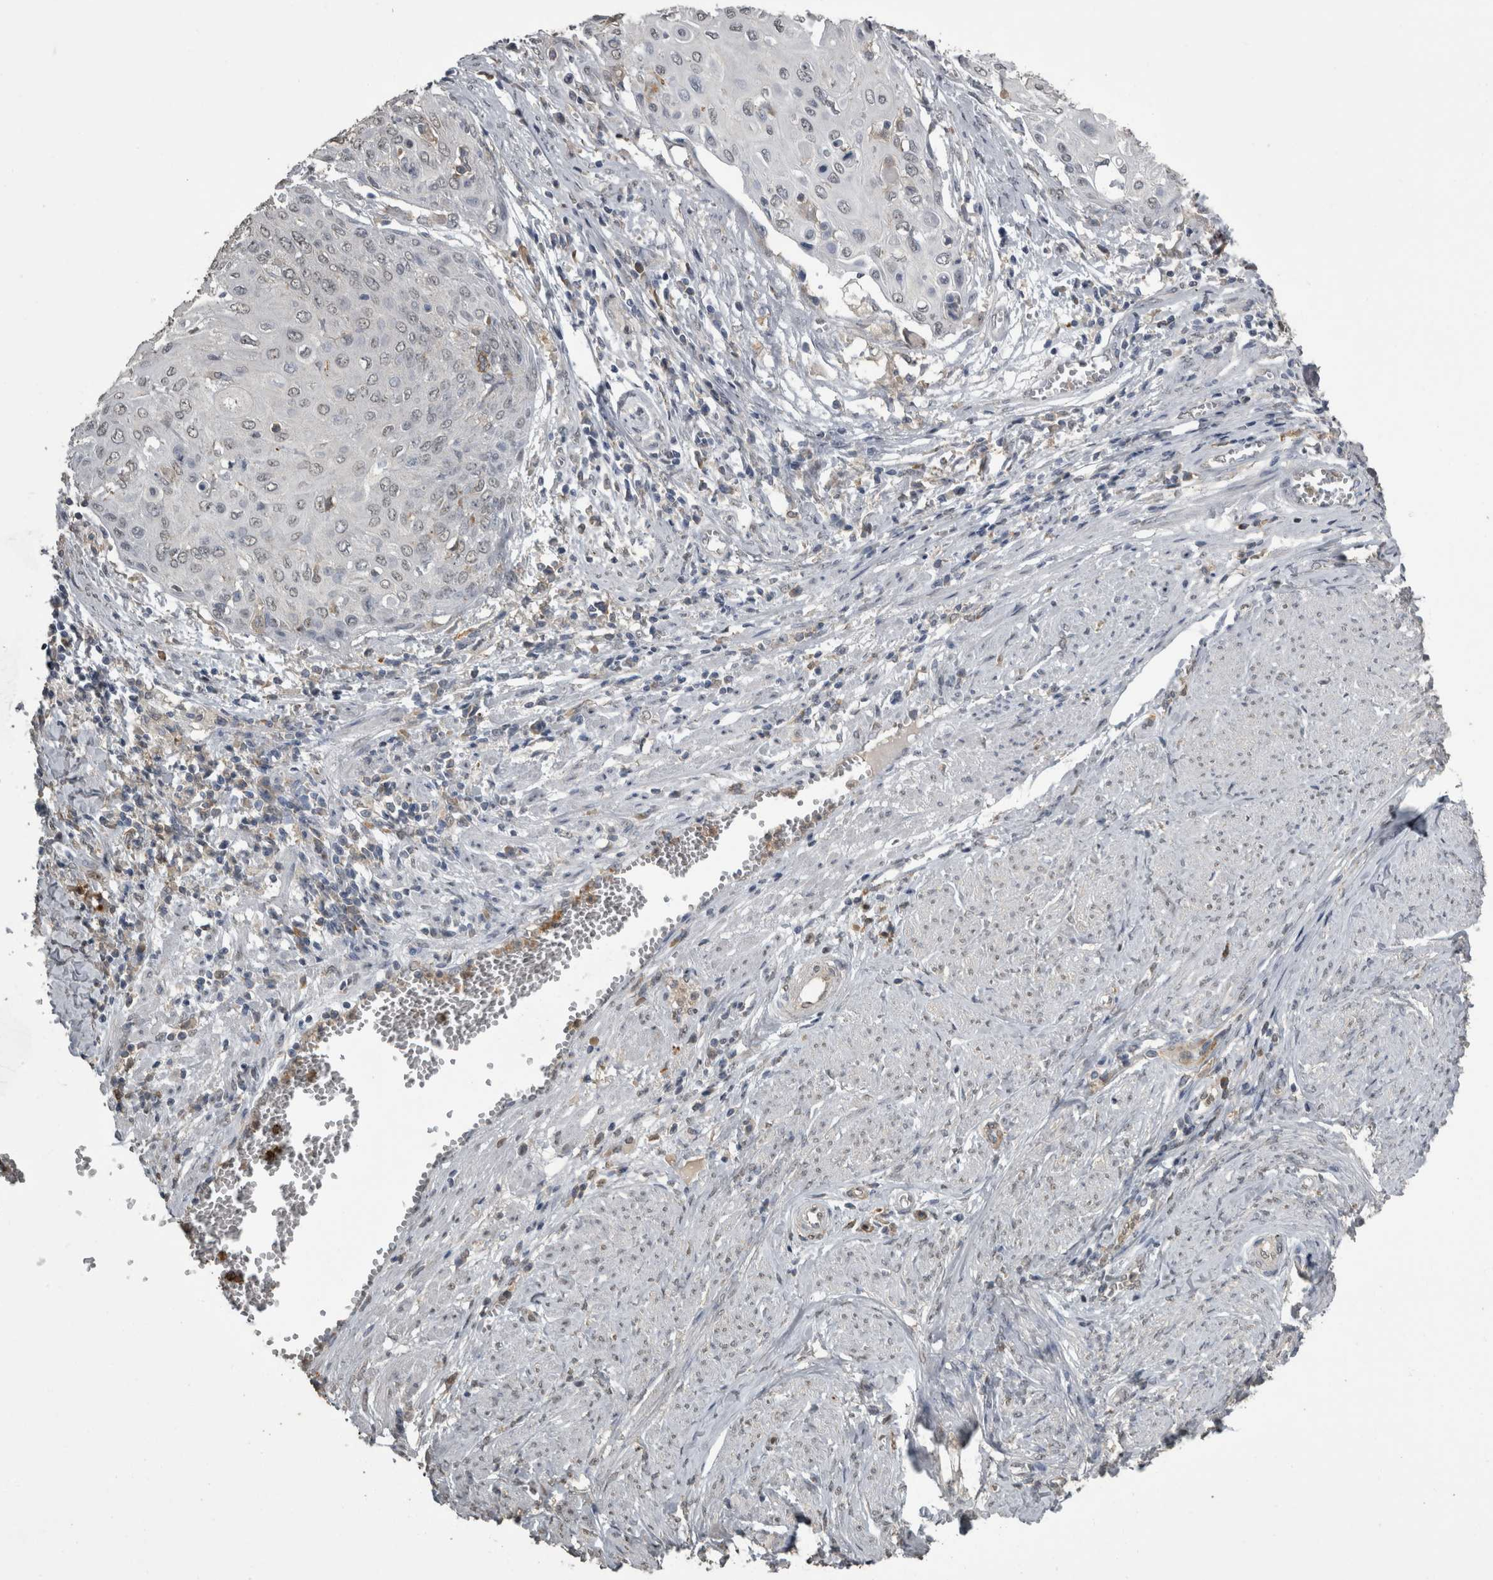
{"staining": {"intensity": "negative", "quantity": "none", "location": "none"}, "tissue": "cervical cancer", "cell_type": "Tumor cells", "image_type": "cancer", "snomed": [{"axis": "morphology", "description": "Squamous cell carcinoma, NOS"}, {"axis": "topography", "description": "Cervix"}], "caption": "Tumor cells show no significant protein positivity in cervical cancer.", "gene": "PIK3AP1", "patient": {"sex": "female", "age": 39}}